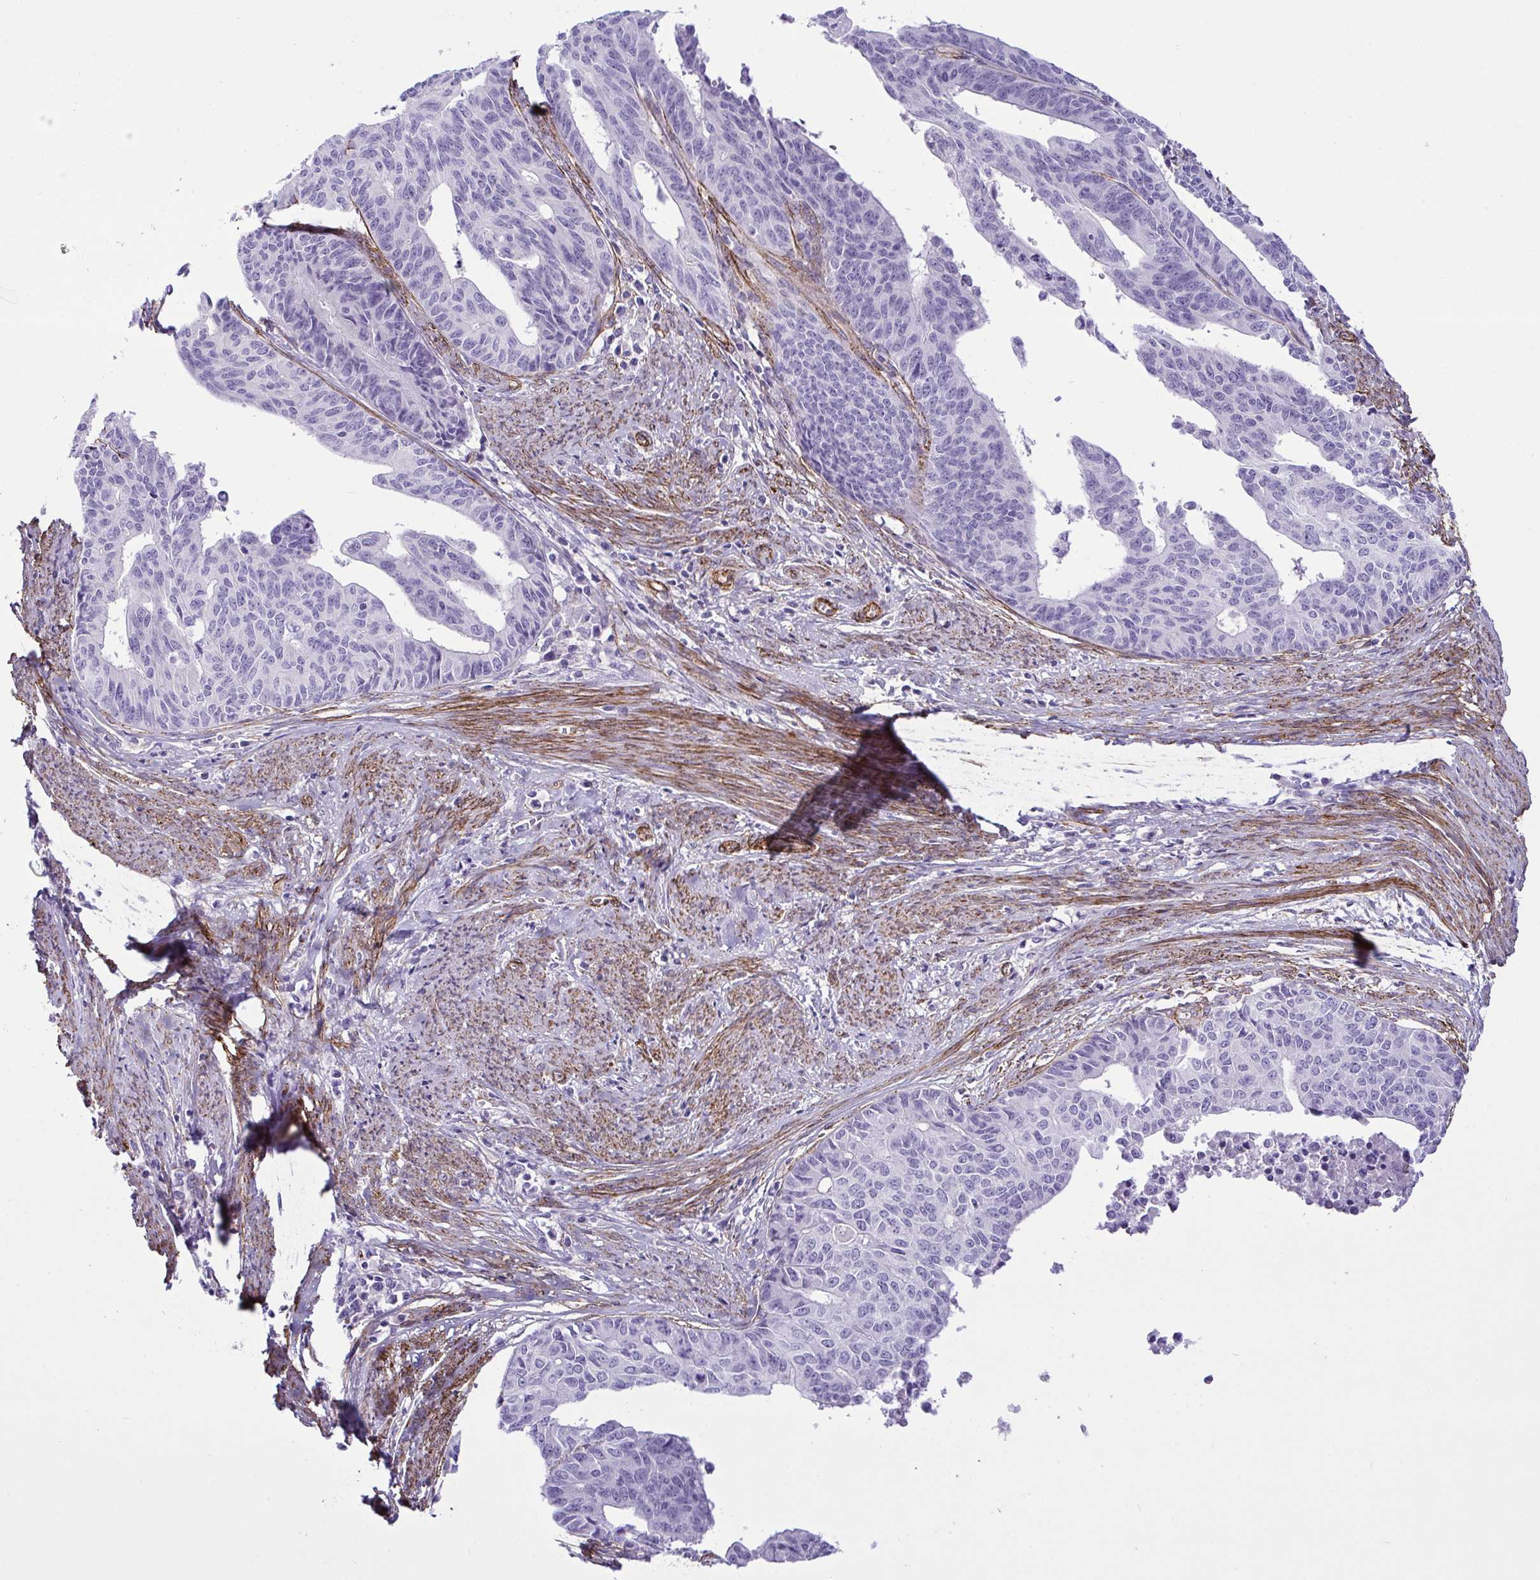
{"staining": {"intensity": "negative", "quantity": "none", "location": "none"}, "tissue": "endometrial cancer", "cell_type": "Tumor cells", "image_type": "cancer", "snomed": [{"axis": "morphology", "description": "Adenocarcinoma, NOS"}, {"axis": "topography", "description": "Endometrium"}], "caption": "Tumor cells are negative for protein expression in human endometrial cancer.", "gene": "SYNPO2L", "patient": {"sex": "female", "age": 65}}